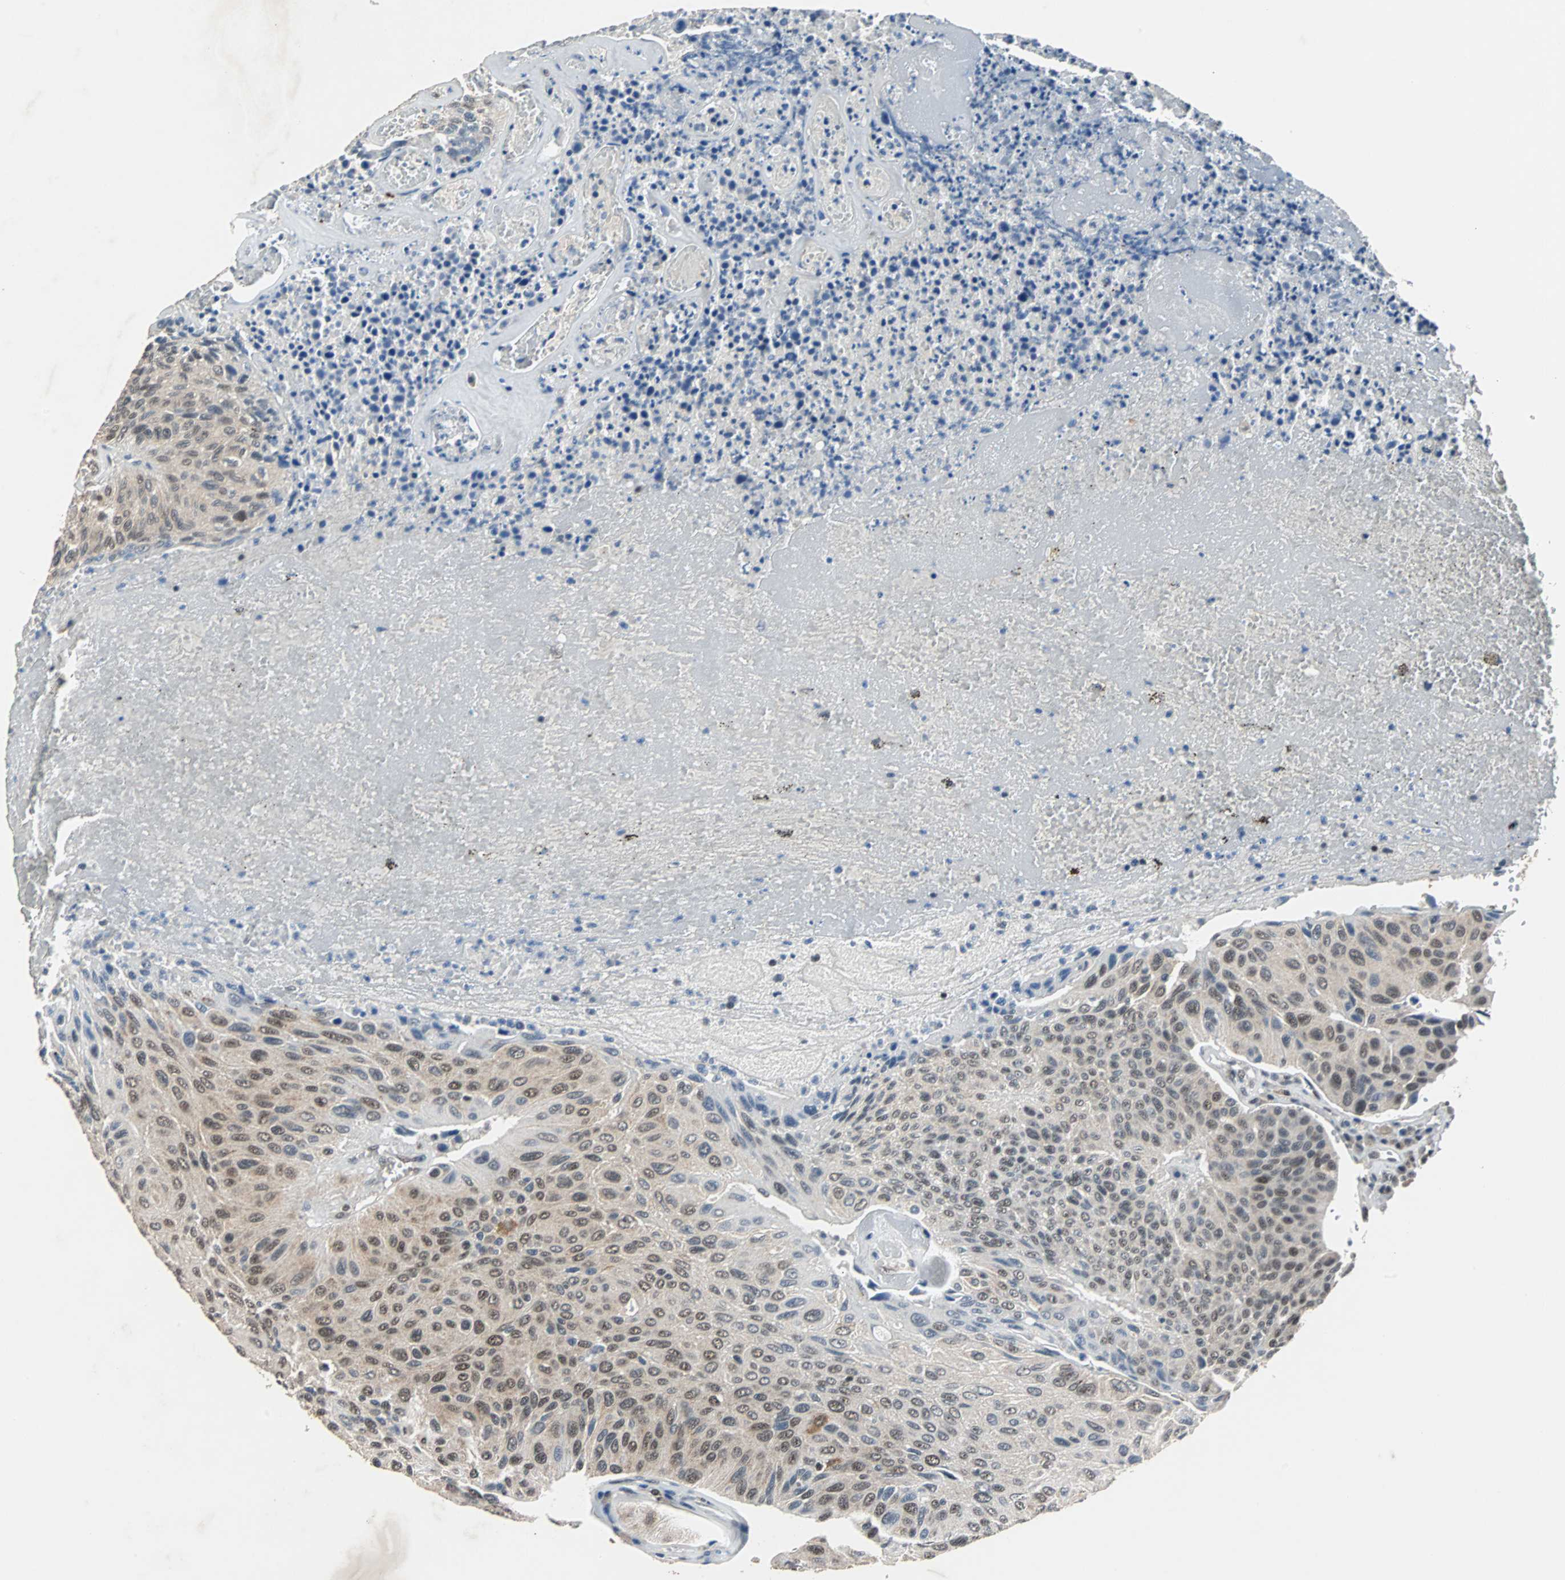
{"staining": {"intensity": "weak", "quantity": "25%-75%", "location": "cytoplasmic/membranous,nuclear"}, "tissue": "urothelial cancer", "cell_type": "Tumor cells", "image_type": "cancer", "snomed": [{"axis": "morphology", "description": "Urothelial carcinoma, High grade"}, {"axis": "topography", "description": "Urinary bladder"}], "caption": "Protein expression analysis of high-grade urothelial carcinoma shows weak cytoplasmic/membranous and nuclear staining in about 25%-75% of tumor cells. (DAB IHC, brown staining for protein, blue staining for nuclei).", "gene": "USP28", "patient": {"sex": "male", "age": 66}}